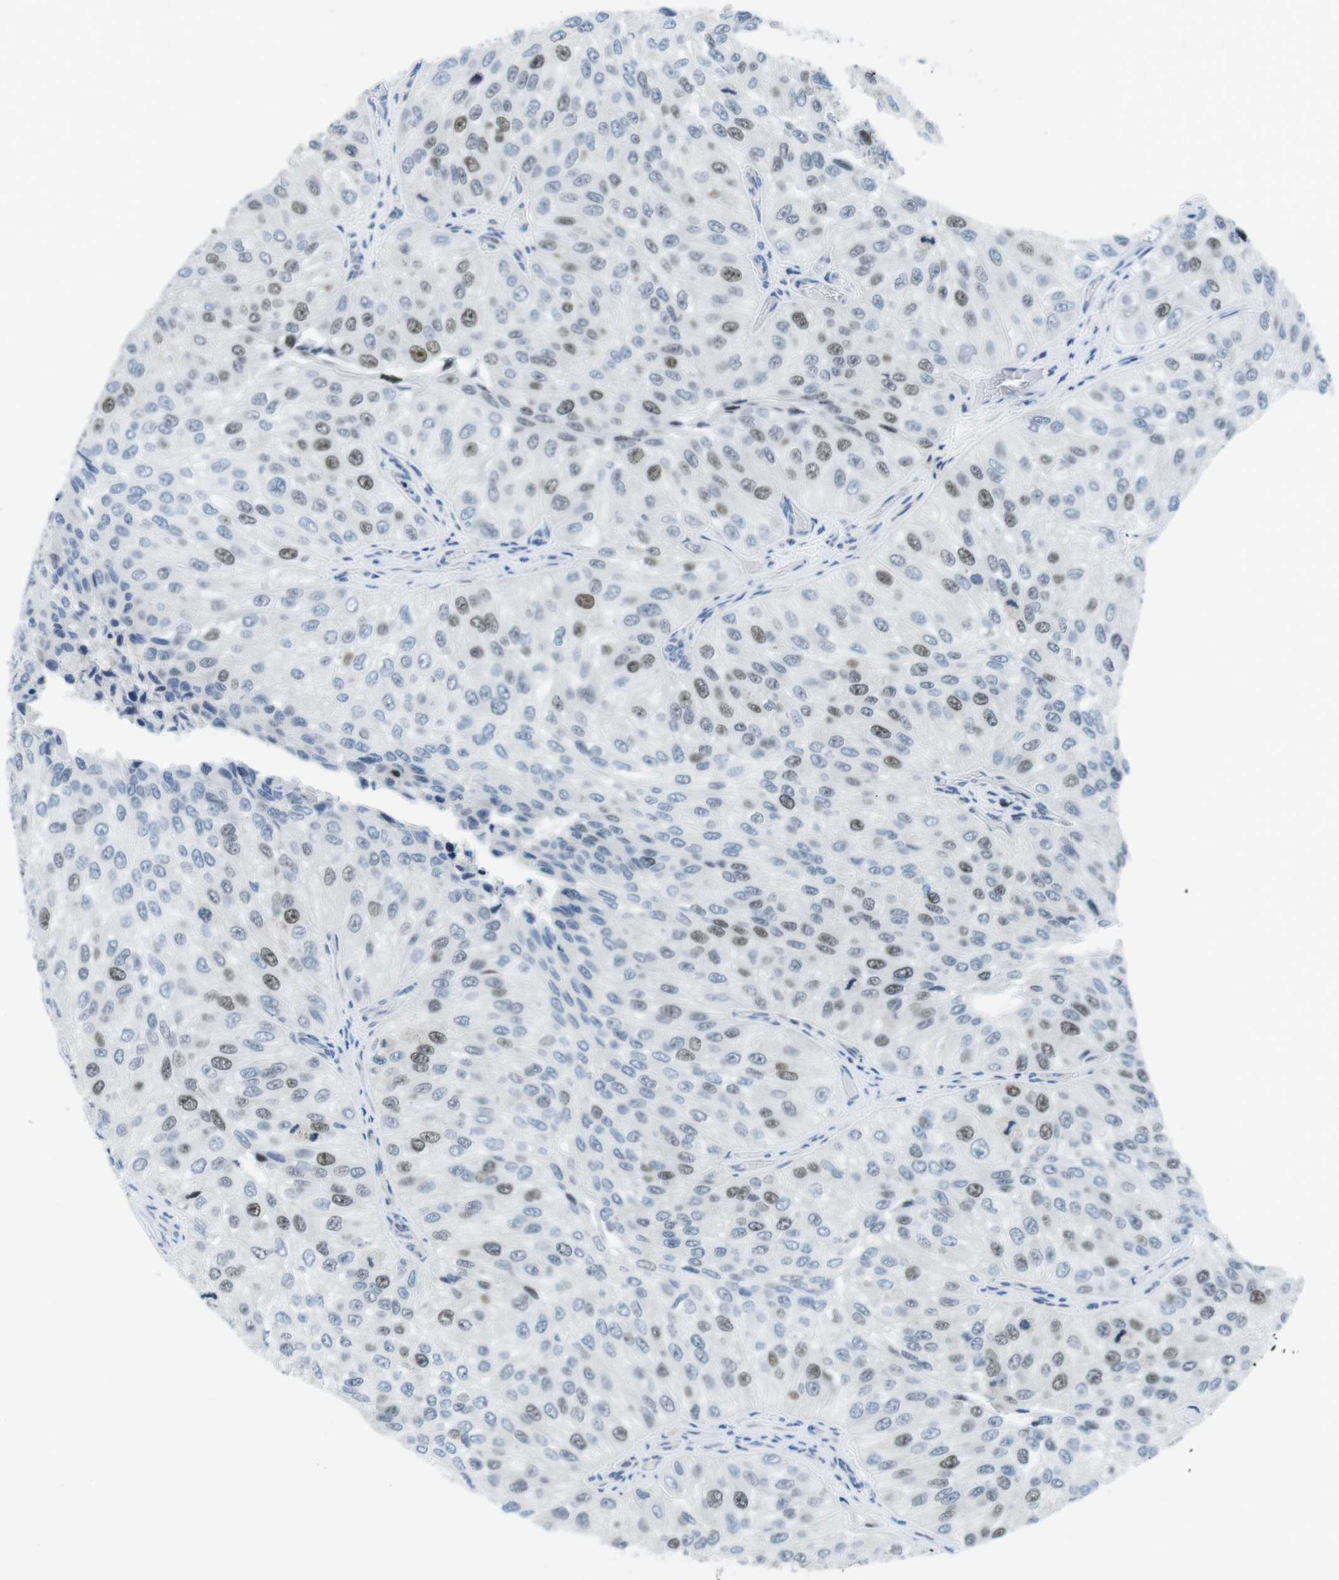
{"staining": {"intensity": "moderate", "quantity": "25%-75%", "location": "nuclear"}, "tissue": "urothelial cancer", "cell_type": "Tumor cells", "image_type": "cancer", "snomed": [{"axis": "morphology", "description": "Urothelial carcinoma, High grade"}, {"axis": "topography", "description": "Kidney"}, {"axis": "topography", "description": "Urinary bladder"}], "caption": "Brown immunohistochemical staining in human urothelial cancer demonstrates moderate nuclear staining in approximately 25%-75% of tumor cells.", "gene": "CHAF1A", "patient": {"sex": "male", "age": 77}}